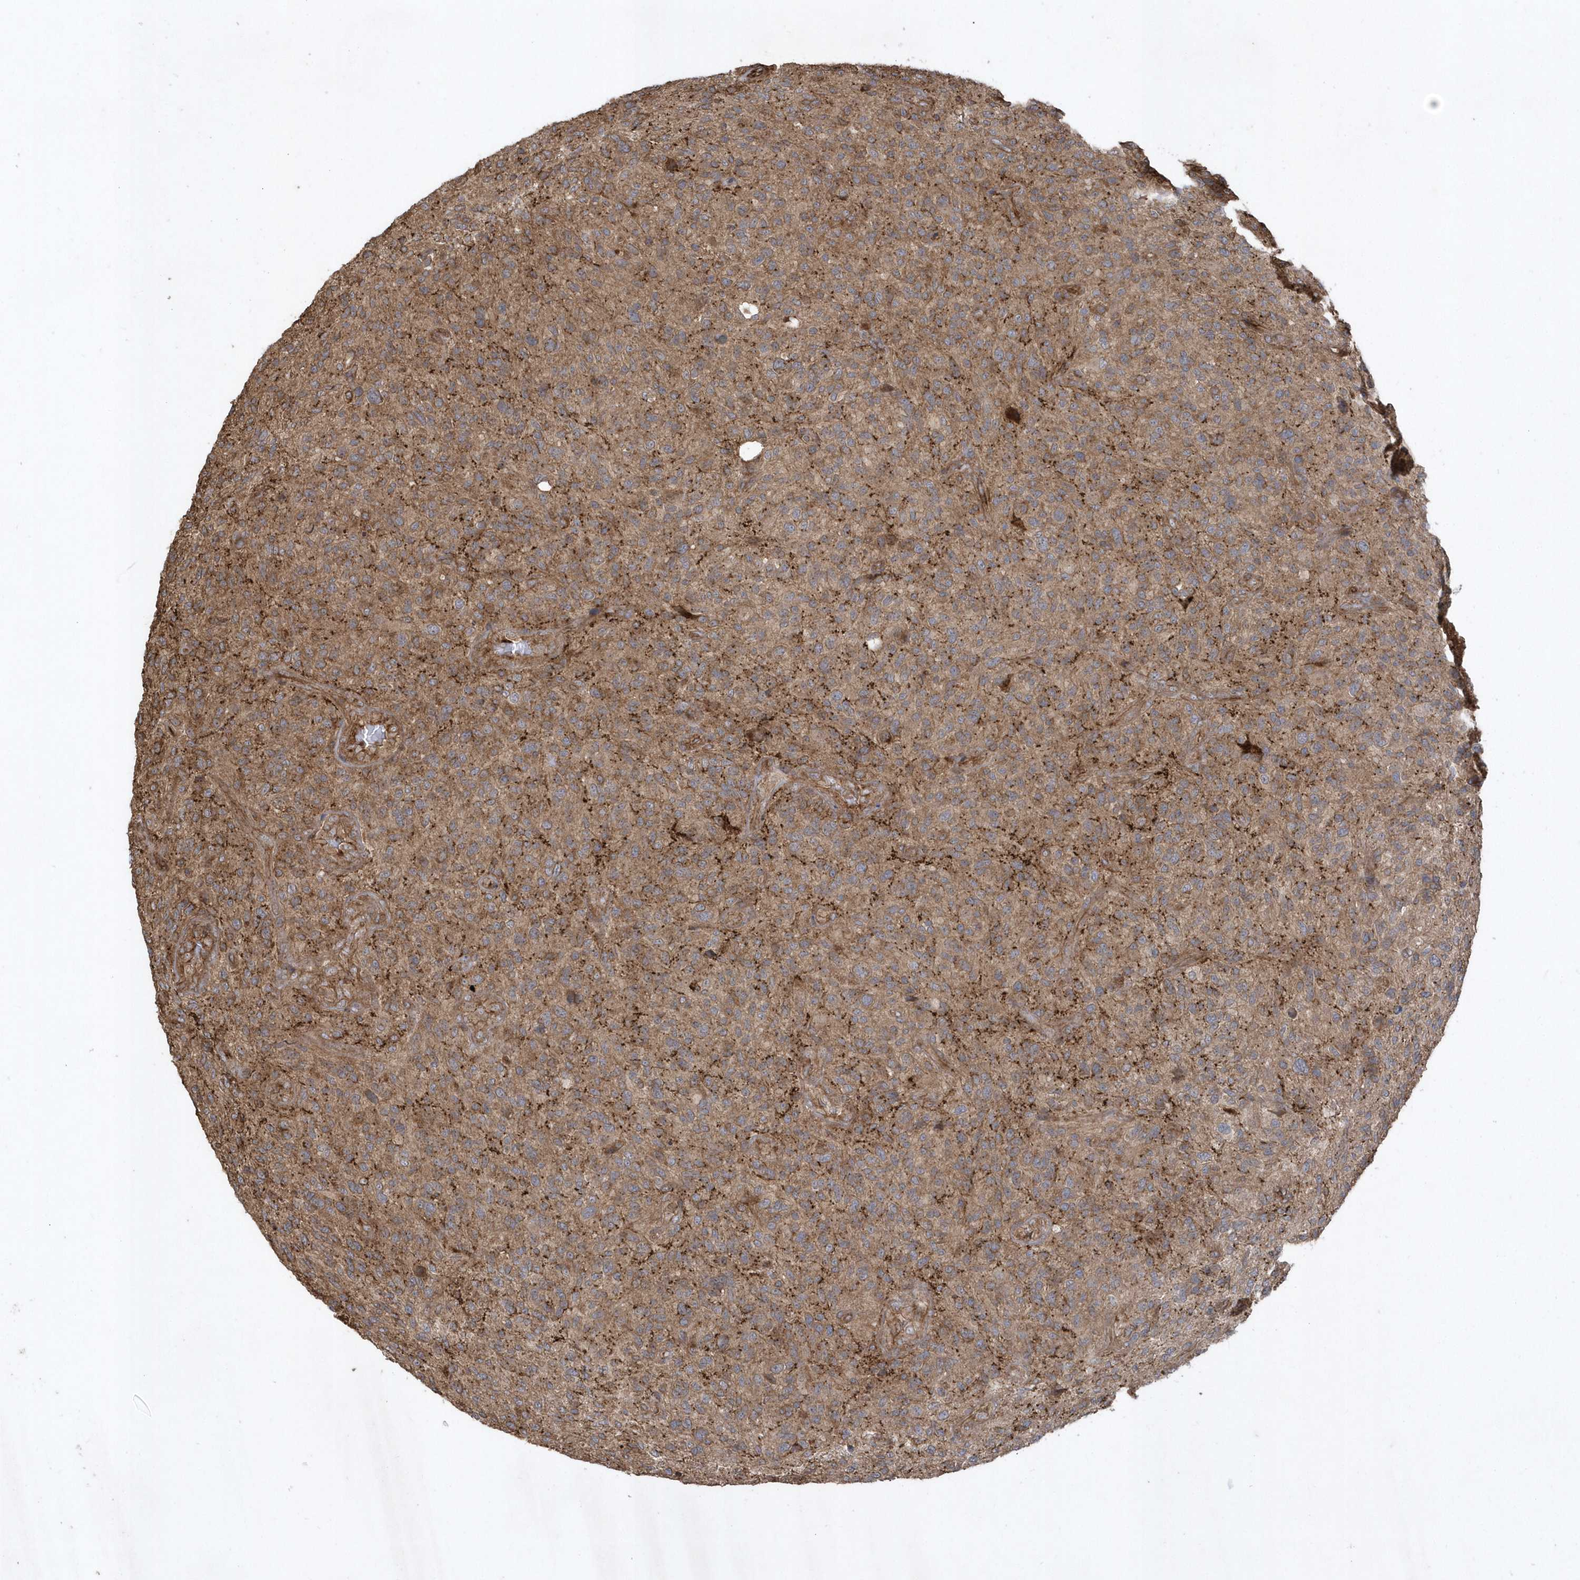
{"staining": {"intensity": "moderate", "quantity": ">75%", "location": "cytoplasmic/membranous"}, "tissue": "glioma", "cell_type": "Tumor cells", "image_type": "cancer", "snomed": [{"axis": "morphology", "description": "Glioma, malignant, High grade"}, {"axis": "topography", "description": "Brain"}], "caption": "Glioma stained for a protein shows moderate cytoplasmic/membranous positivity in tumor cells.", "gene": "SENP8", "patient": {"sex": "male", "age": 47}}